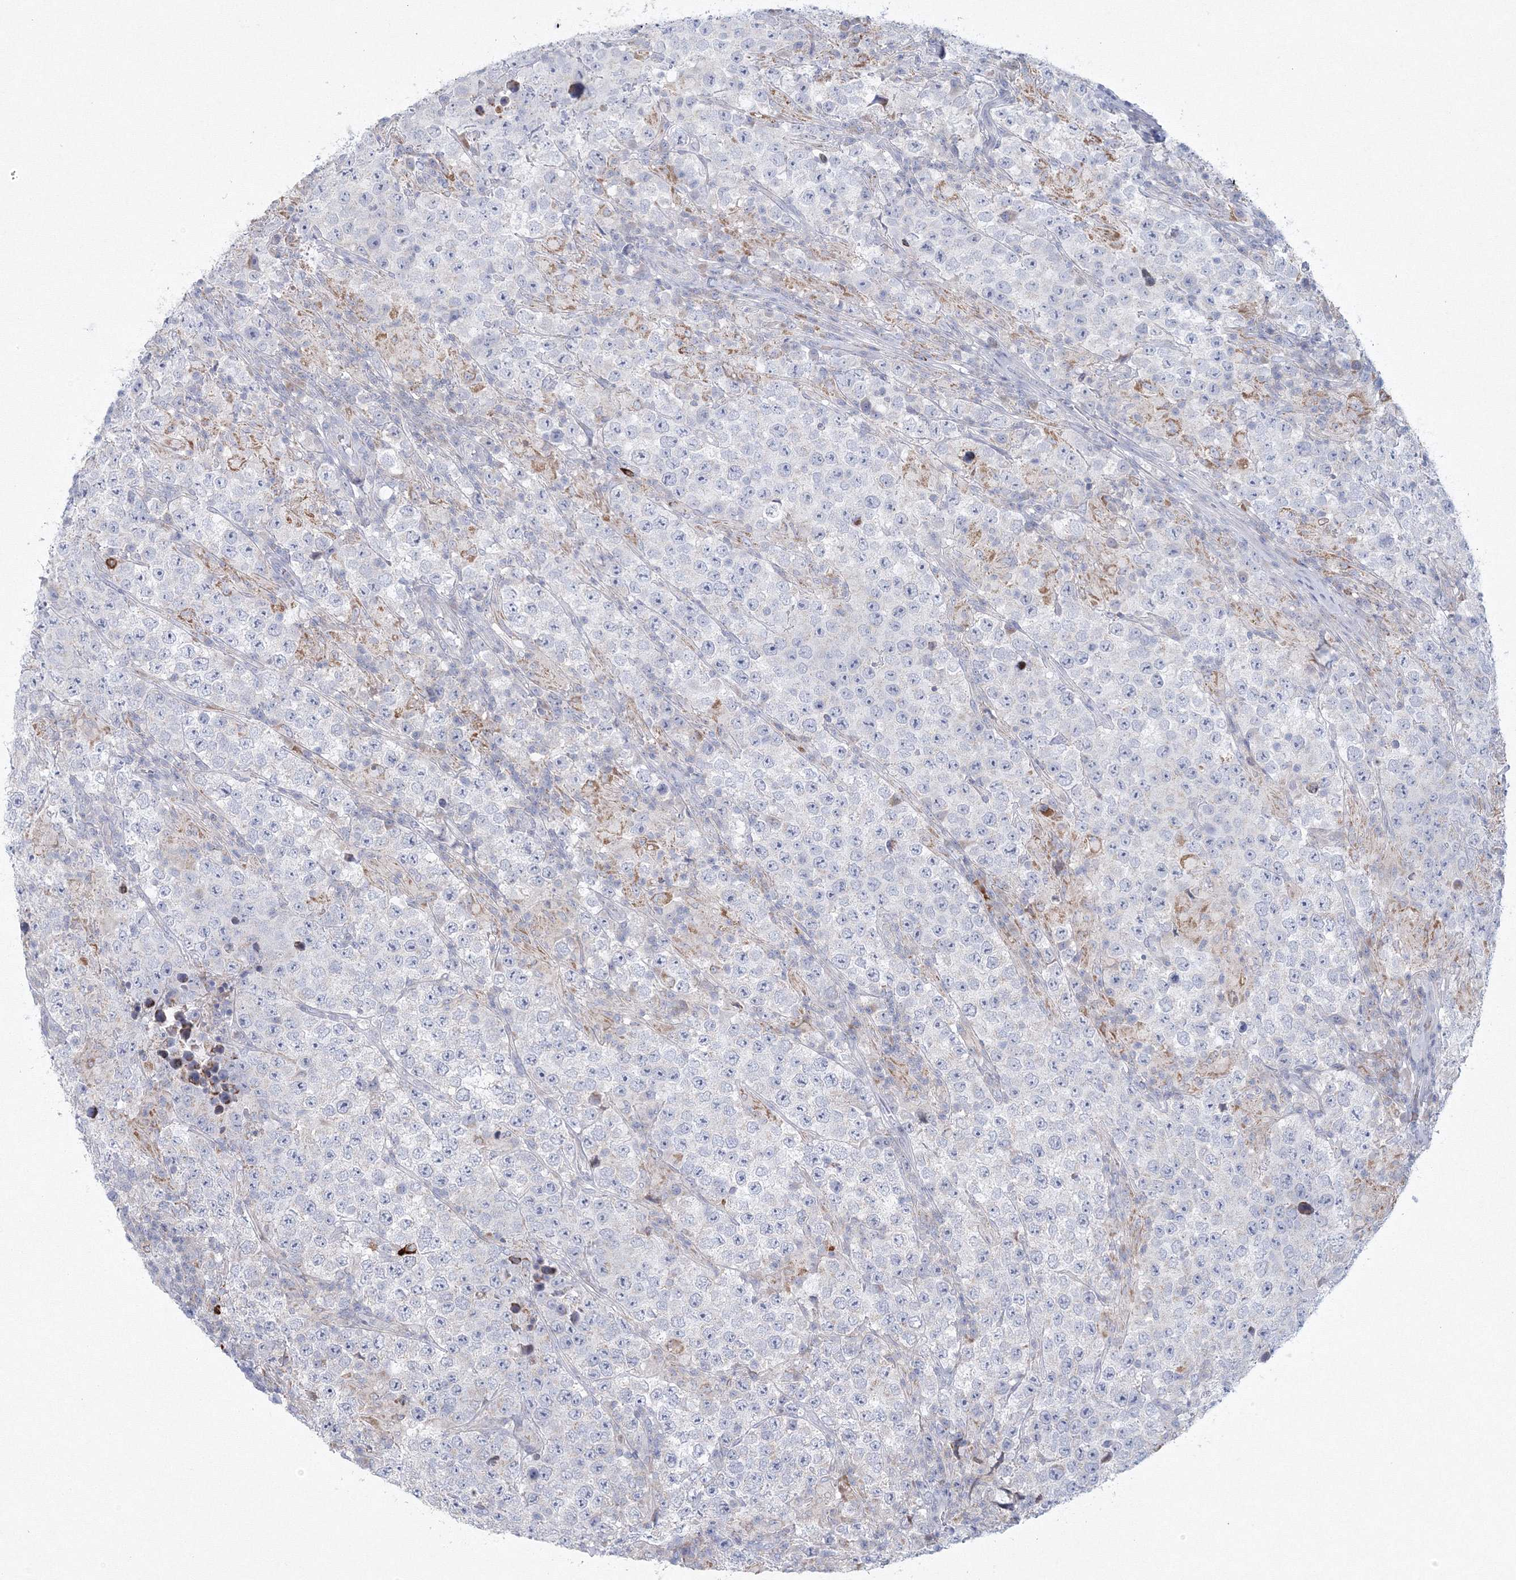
{"staining": {"intensity": "negative", "quantity": "none", "location": "none"}, "tissue": "testis cancer", "cell_type": "Tumor cells", "image_type": "cancer", "snomed": [{"axis": "morphology", "description": "Normal tissue, NOS"}, {"axis": "morphology", "description": "Urothelial carcinoma, High grade"}, {"axis": "morphology", "description": "Seminoma, NOS"}, {"axis": "morphology", "description": "Carcinoma, Embryonal, NOS"}, {"axis": "topography", "description": "Urinary bladder"}, {"axis": "topography", "description": "Testis"}], "caption": "A histopathology image of human testis high-grade urothelial carcinoma is negative for staining in tumor cells.", "gene": "NIPAL1", "patient": {"sex": "male", "age": 41}}